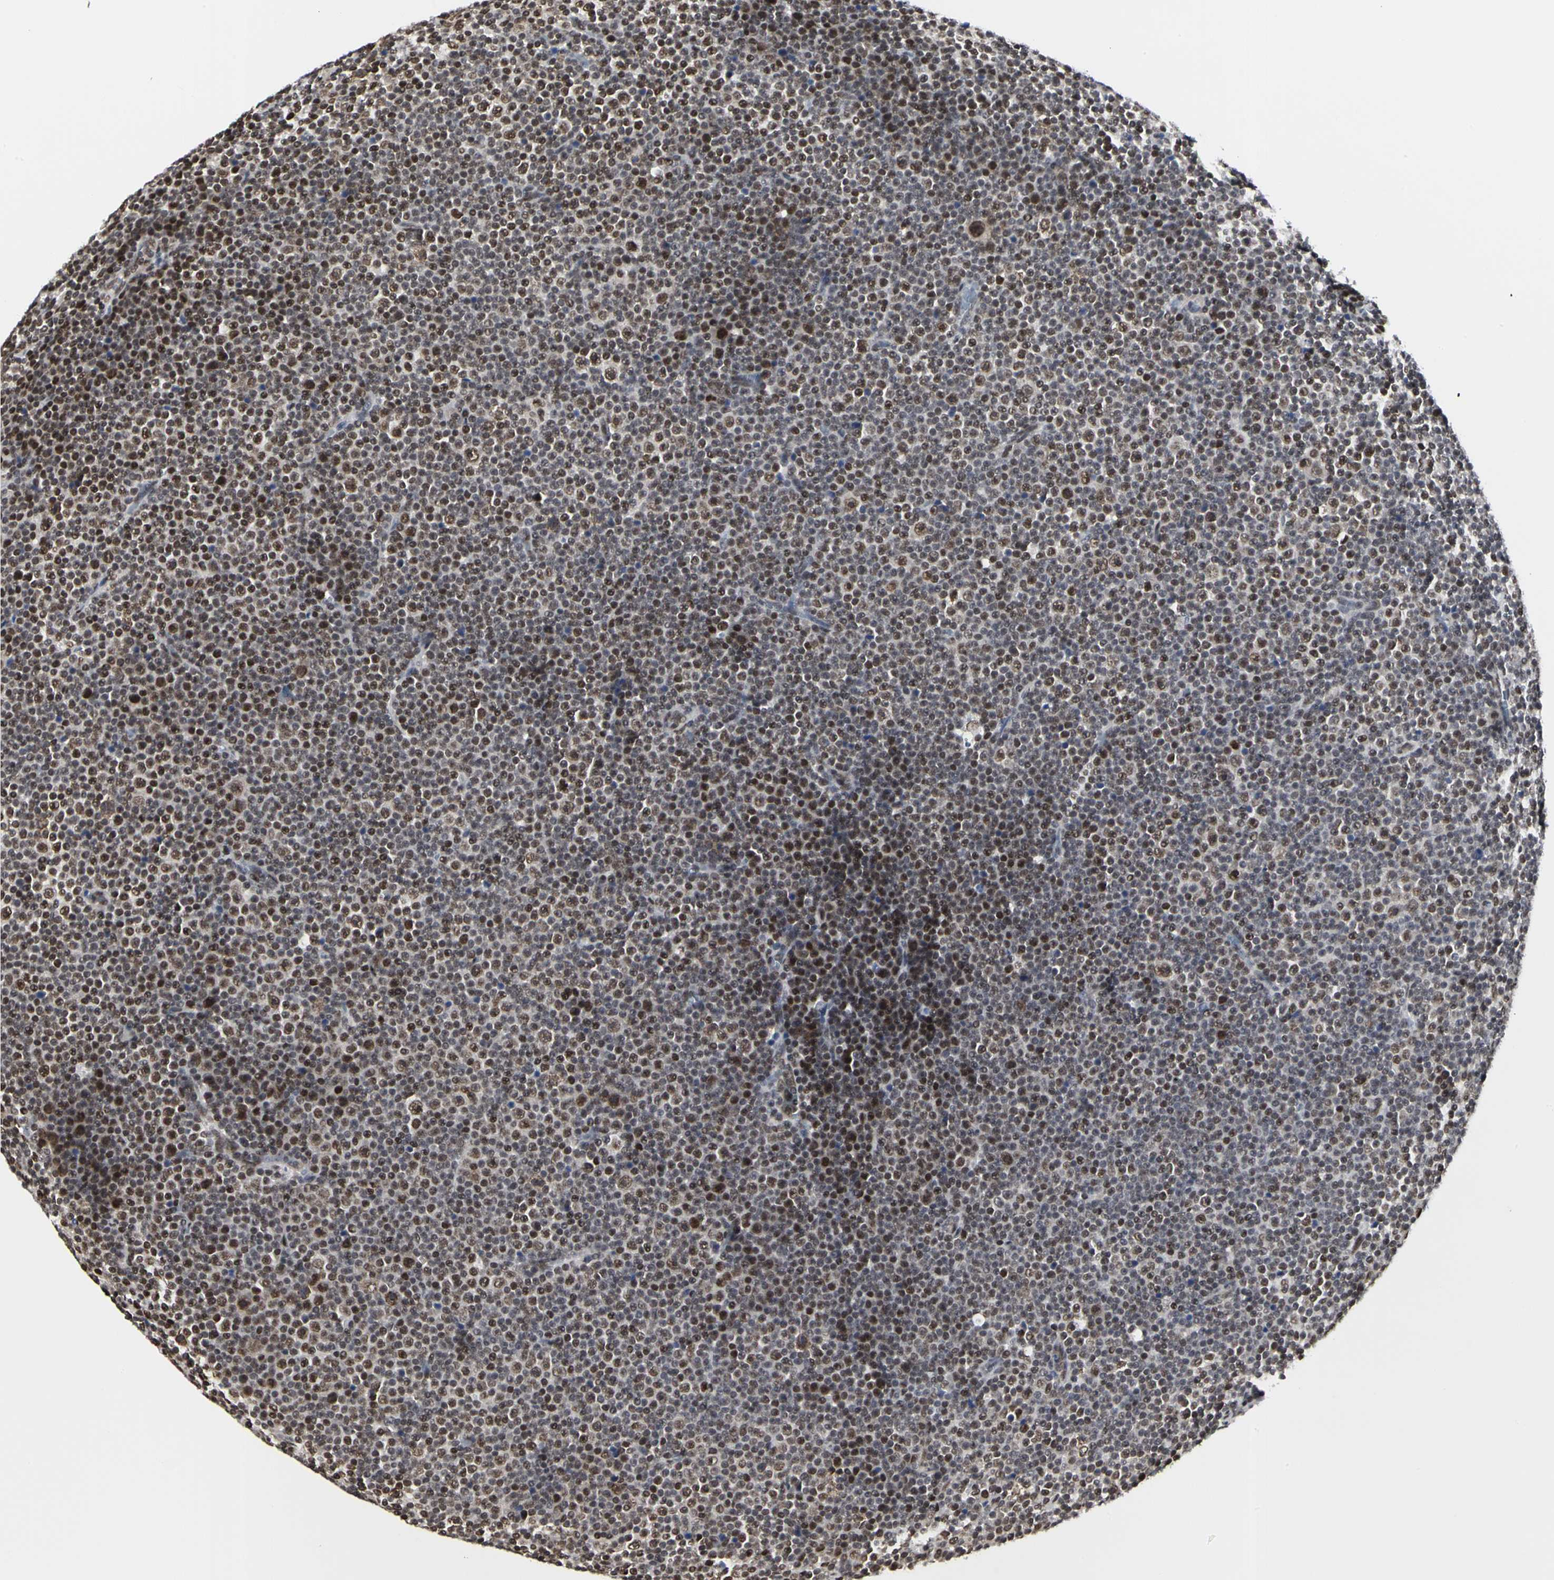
{"staining": {"intensity": "moderate", "quantity": ">75%", "location": "nuclear"}, "tissue": "lymphoma", "cell_type": "Tumor cells", "image_type": "cancer", "snomed": [{"axis": "morphology", "description": "Malignant lymphoma, non-Hodgkin's type, Low grade"}, {"axis": "topography", "description": "Lymph node"}], "caption": "Immunohistochemistry (IHC) staining of lymphoma, which demonstrates medium levels of moderate nuclear staining in about >75% of tumor cells indicating moderate nuclear protein expression. The staining was performed using DAB (3,3'-diaminobenzidine) (brown) for protein detection and nuclei were counterstained in hematoxylin (blue).", "gene": "PRMT3", "patient": {"sex": "female", "age": 67}}